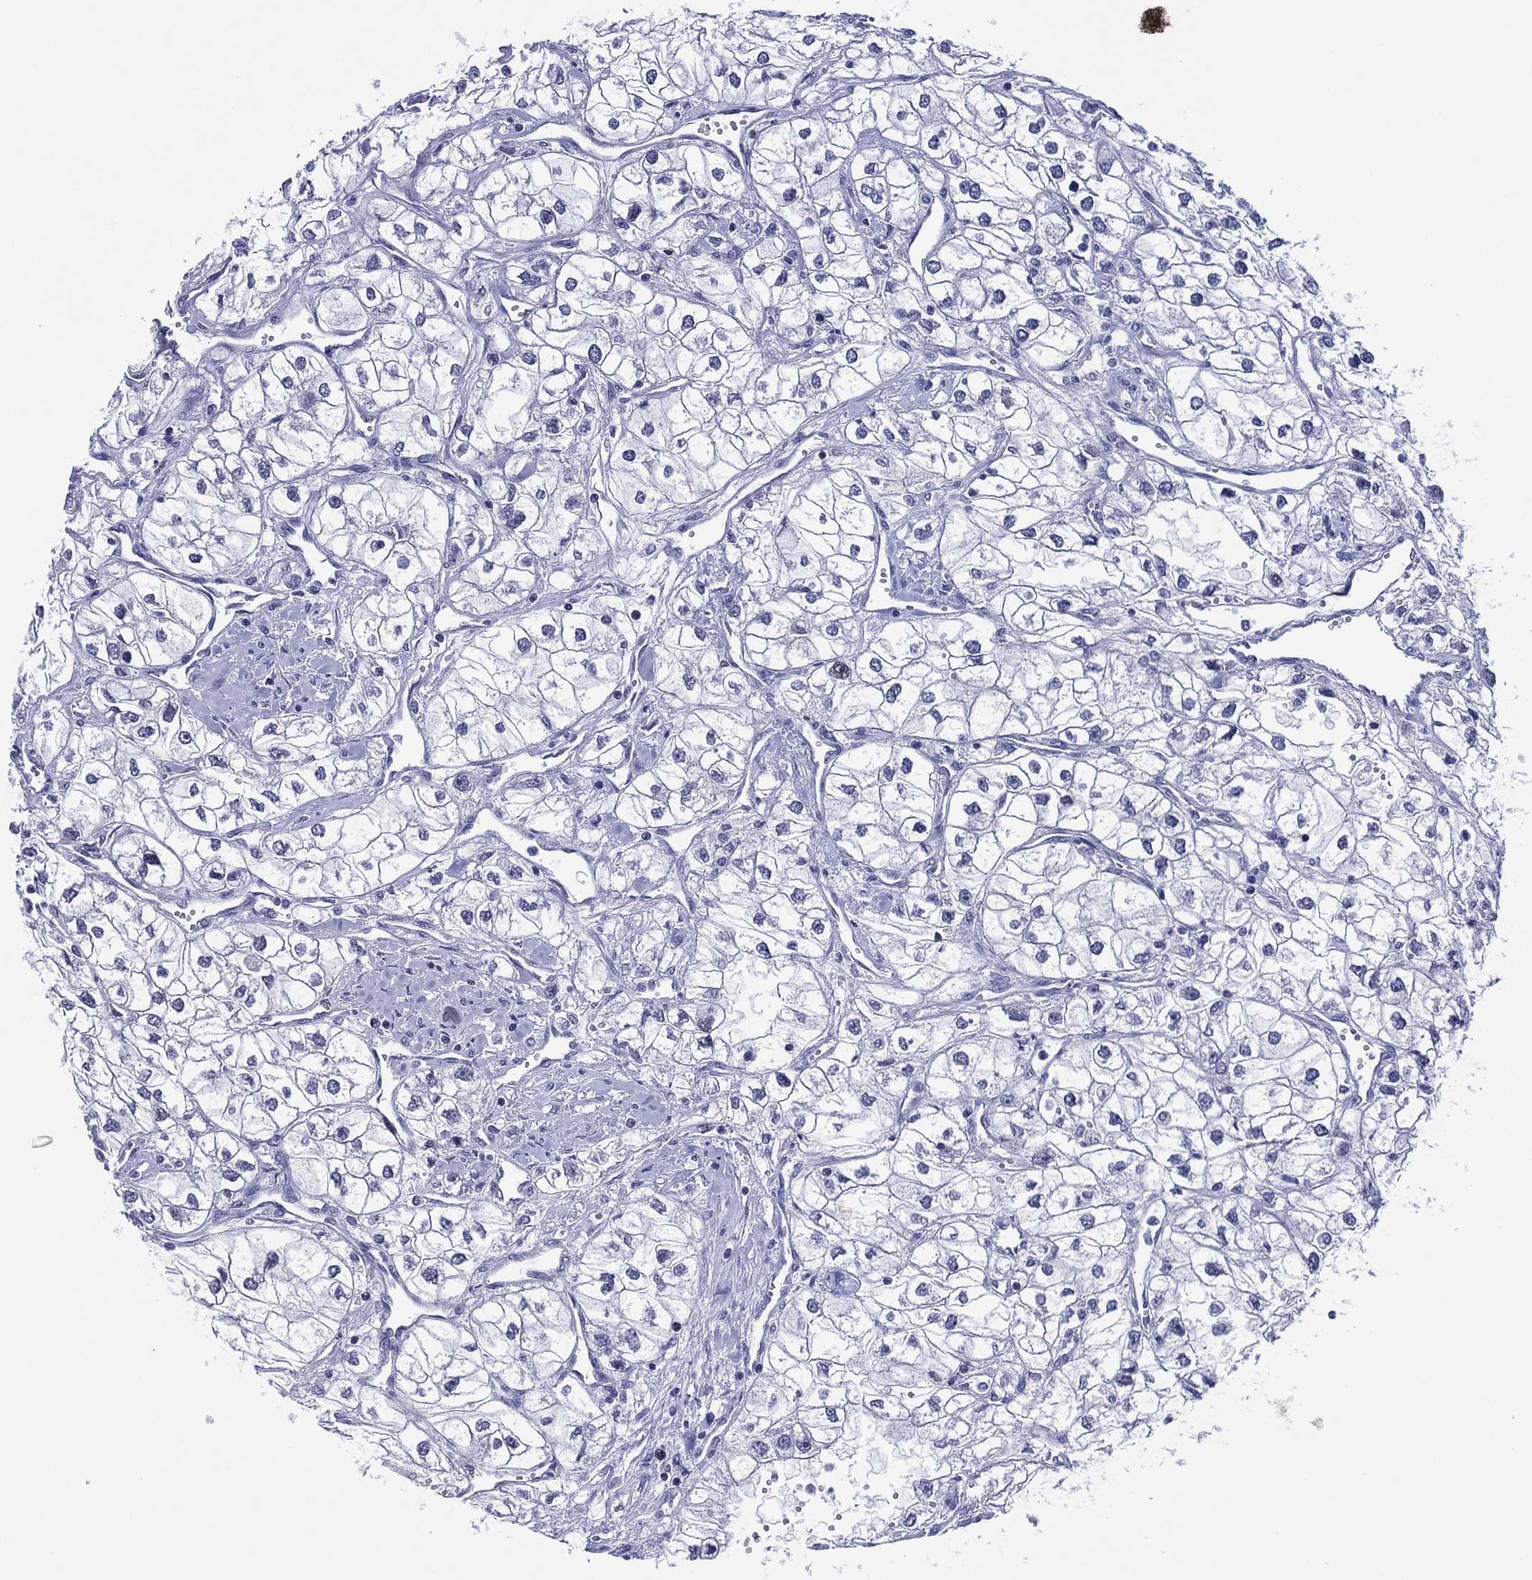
{"staining": {"intensity": "negative", "quantity": "none", "location": "none"}, "tissue": "renal cancer", "cell_type": "Tumor cells", "image_type": "cancer", "snomed": [{"axis": "morphology", "description": "Adenocarcinoma, NOS"}, {"axis": "topography", "description": "Kidney"}], "caption": "This is an immunohistochemistry image of renal adenocarcinoma. There is no expression in tumor cells.", "gene": "GATA6", "patient": {"sex": "male", "age": 59}}